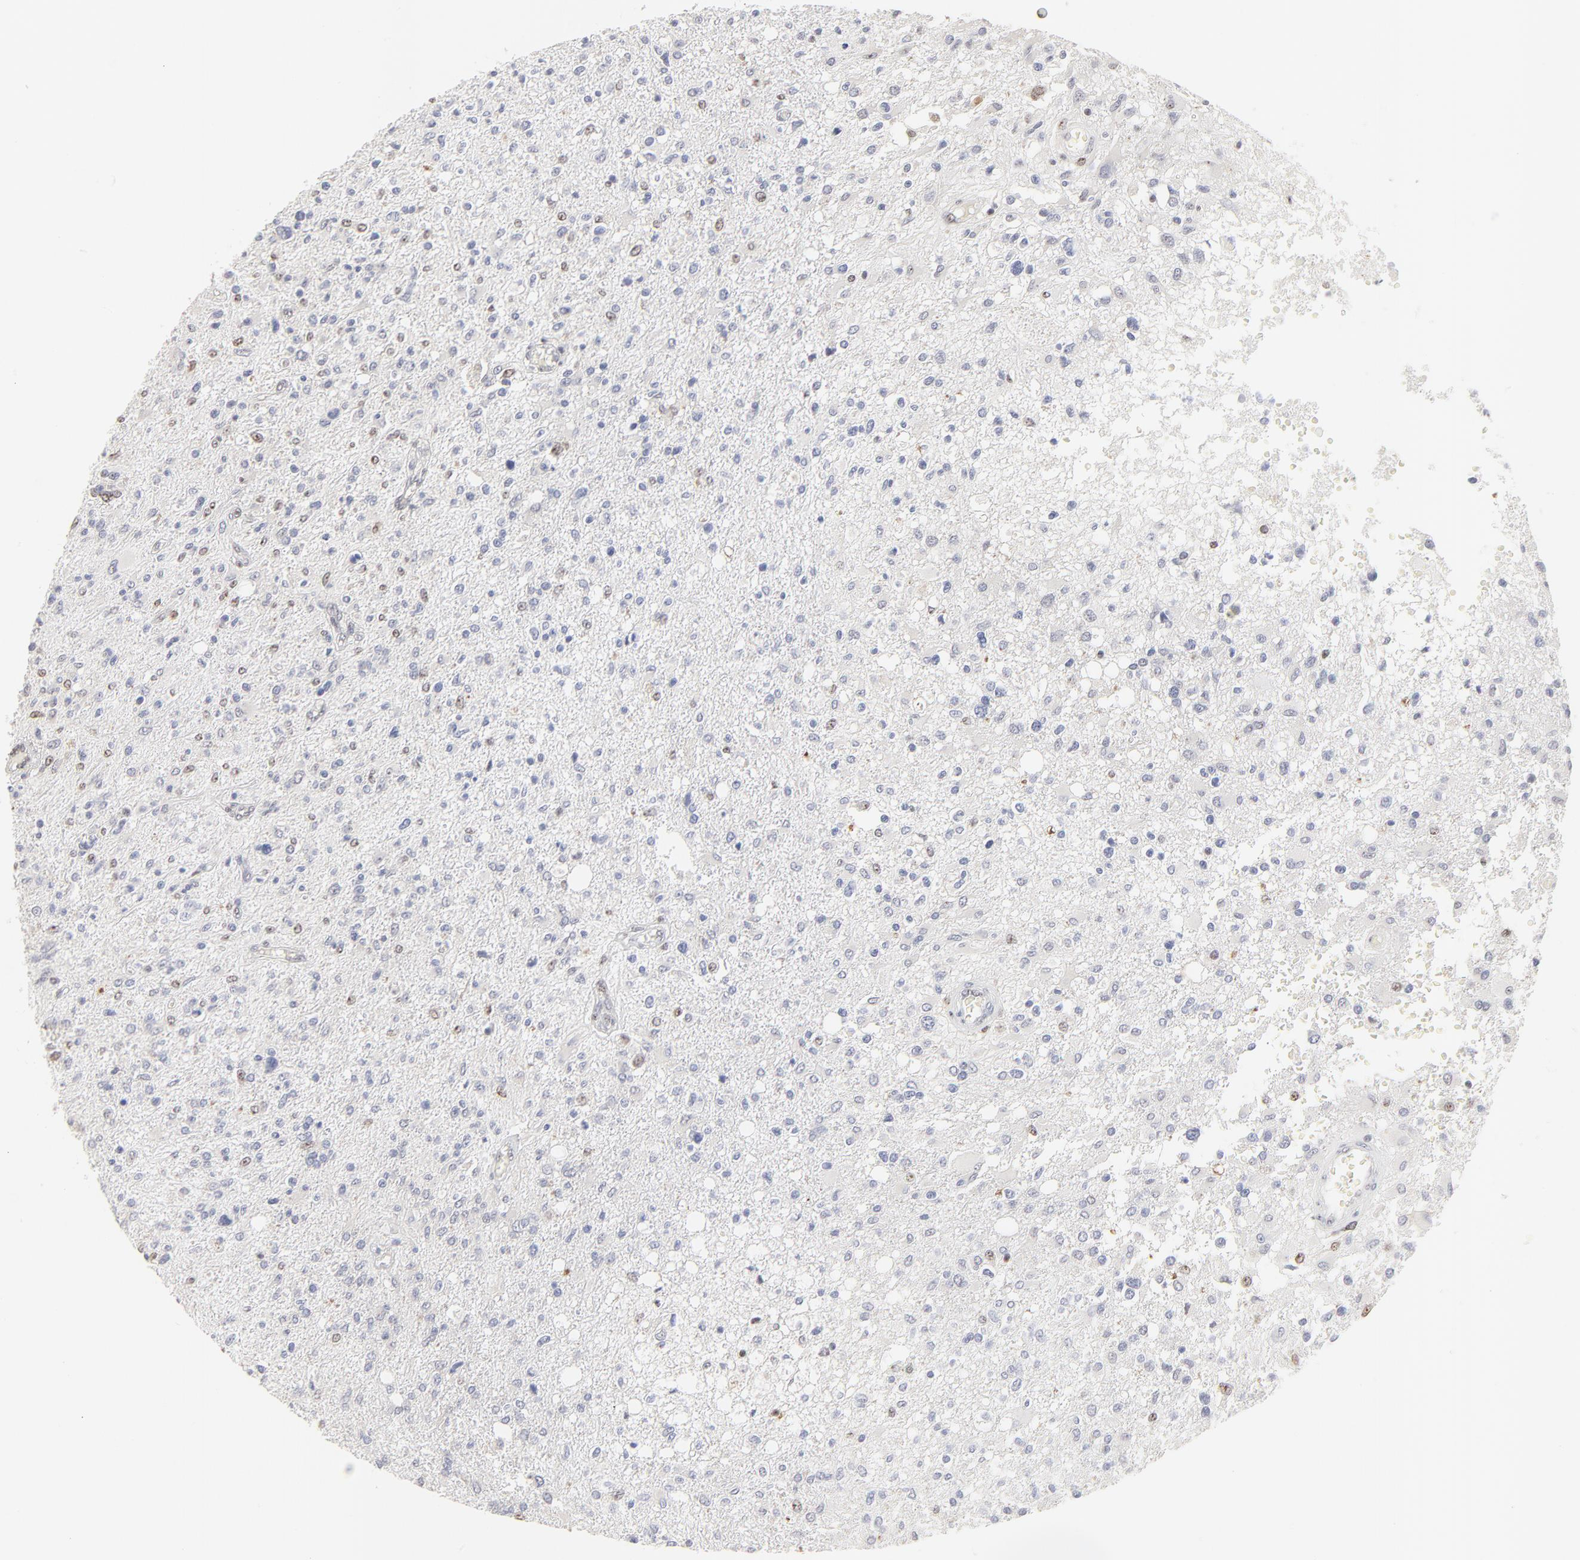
{"staining": {"intensity": "moderate", "quantity": "25%-75%", "location": "nuclear"}, "tissue": "glioma", "cell_type": "Tumor cells", "image_type": "cancer", "snomed": [{"axis": "morphology", "description": "Glioma, malignant, High grade"}, {"axis": "topography", "description": "Cerebral cortex"}], "caption": "About 25%-75% of tumor cells in glioma demonstrate moderate nuclear protein staining as visualized by brown immunohistochemical staining.", "gene": "NFIL3", "patient": {"sex": "male", "age": 76}}